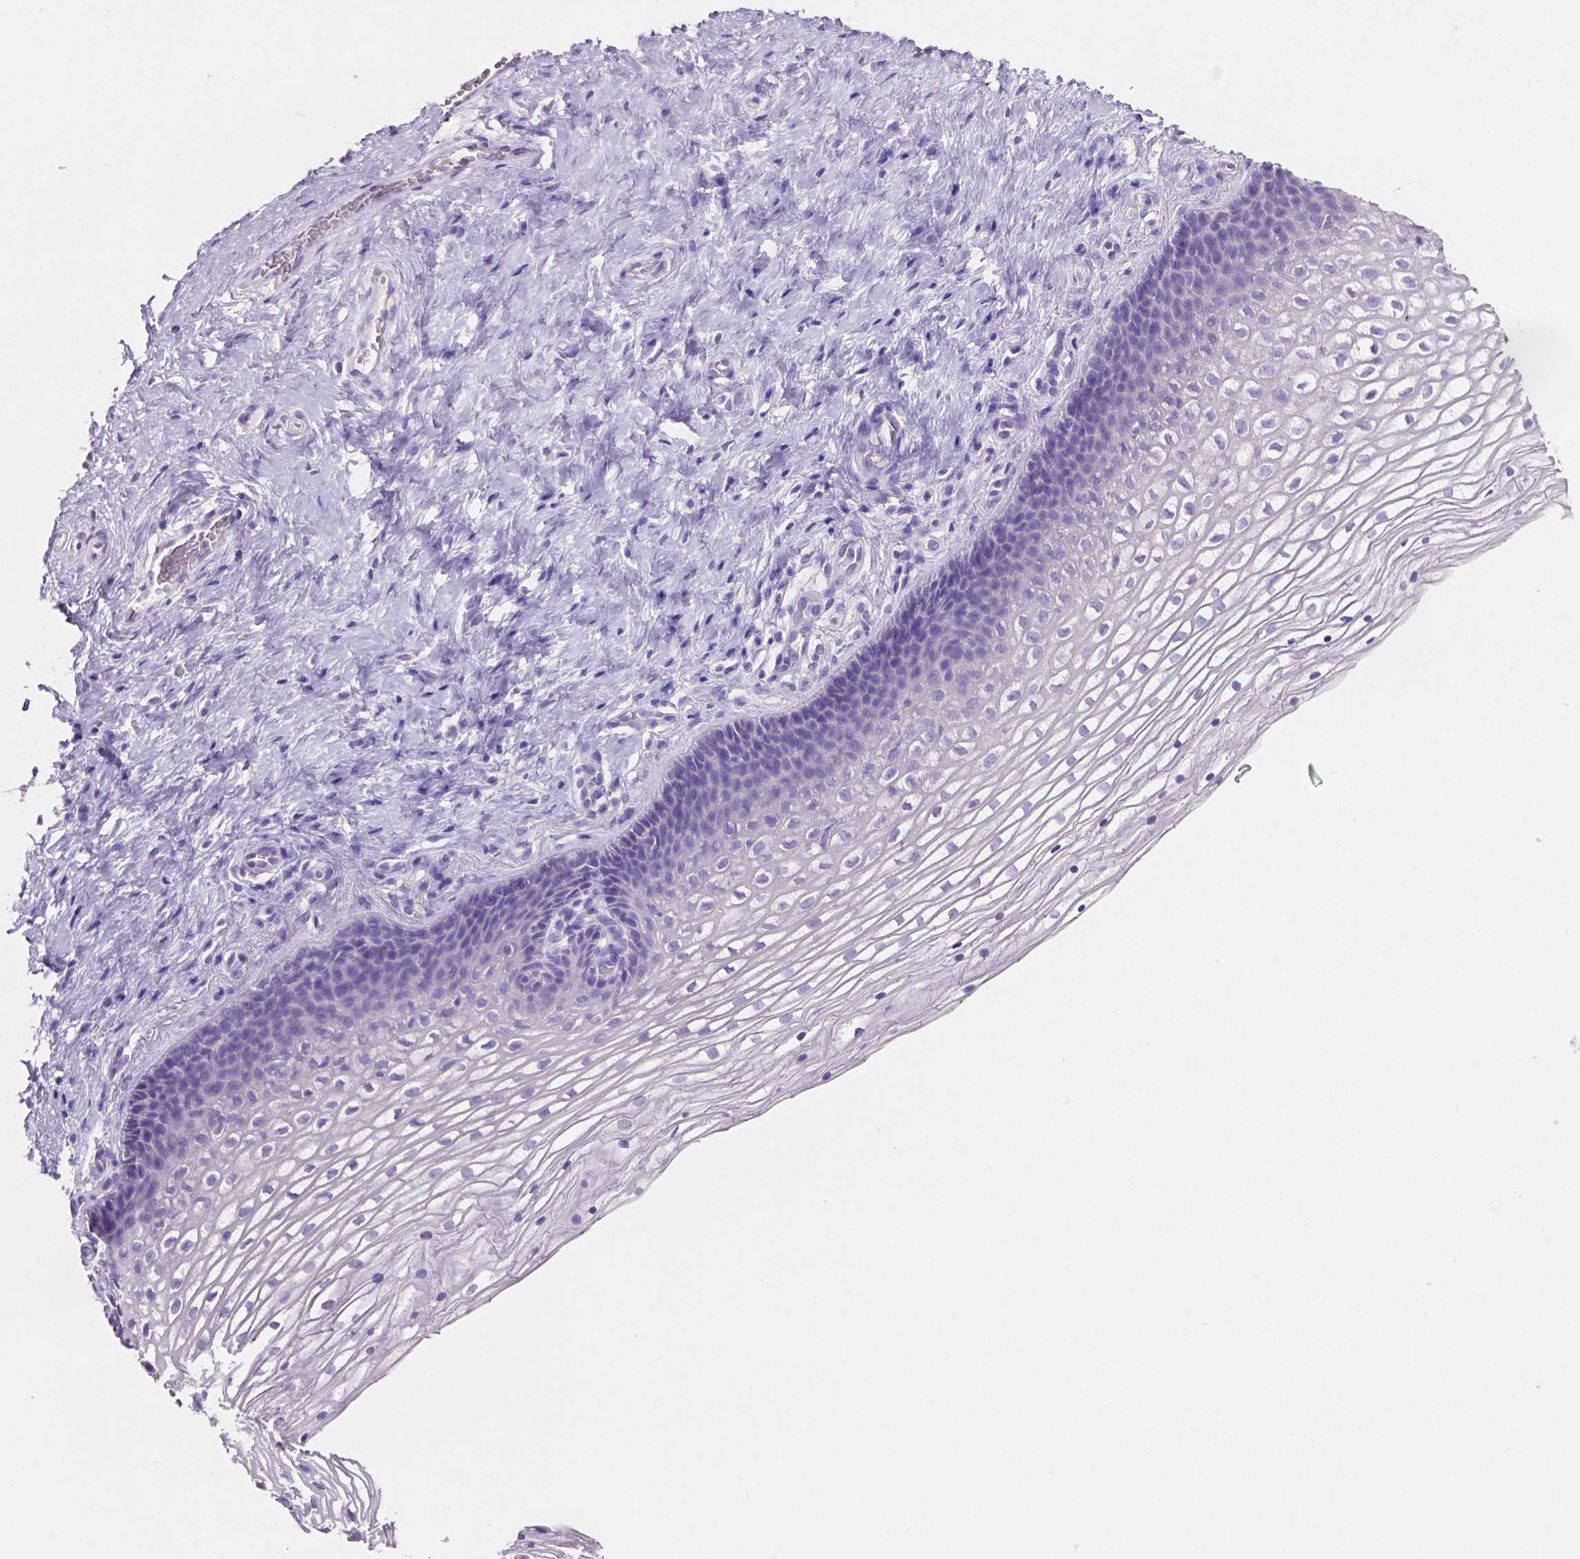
{"staining": {"intensity": "negative", "quantity": "none", "location": "none"}, "tissue": "cervix", "cell_type": "Glandular cells", "image_type": "normal", "snomed": [{"axis": "morphology", "description": "Normal tissue, NOS"}, {"axis": "topography", "description": "Cervix"}], "caption": "This is an immunohistochemistry micrograph of unremarkable cervix. There is no expression in glandular cells.", "gene": "SLC22A2", "patient": {"sex": "female", "age": 34}}